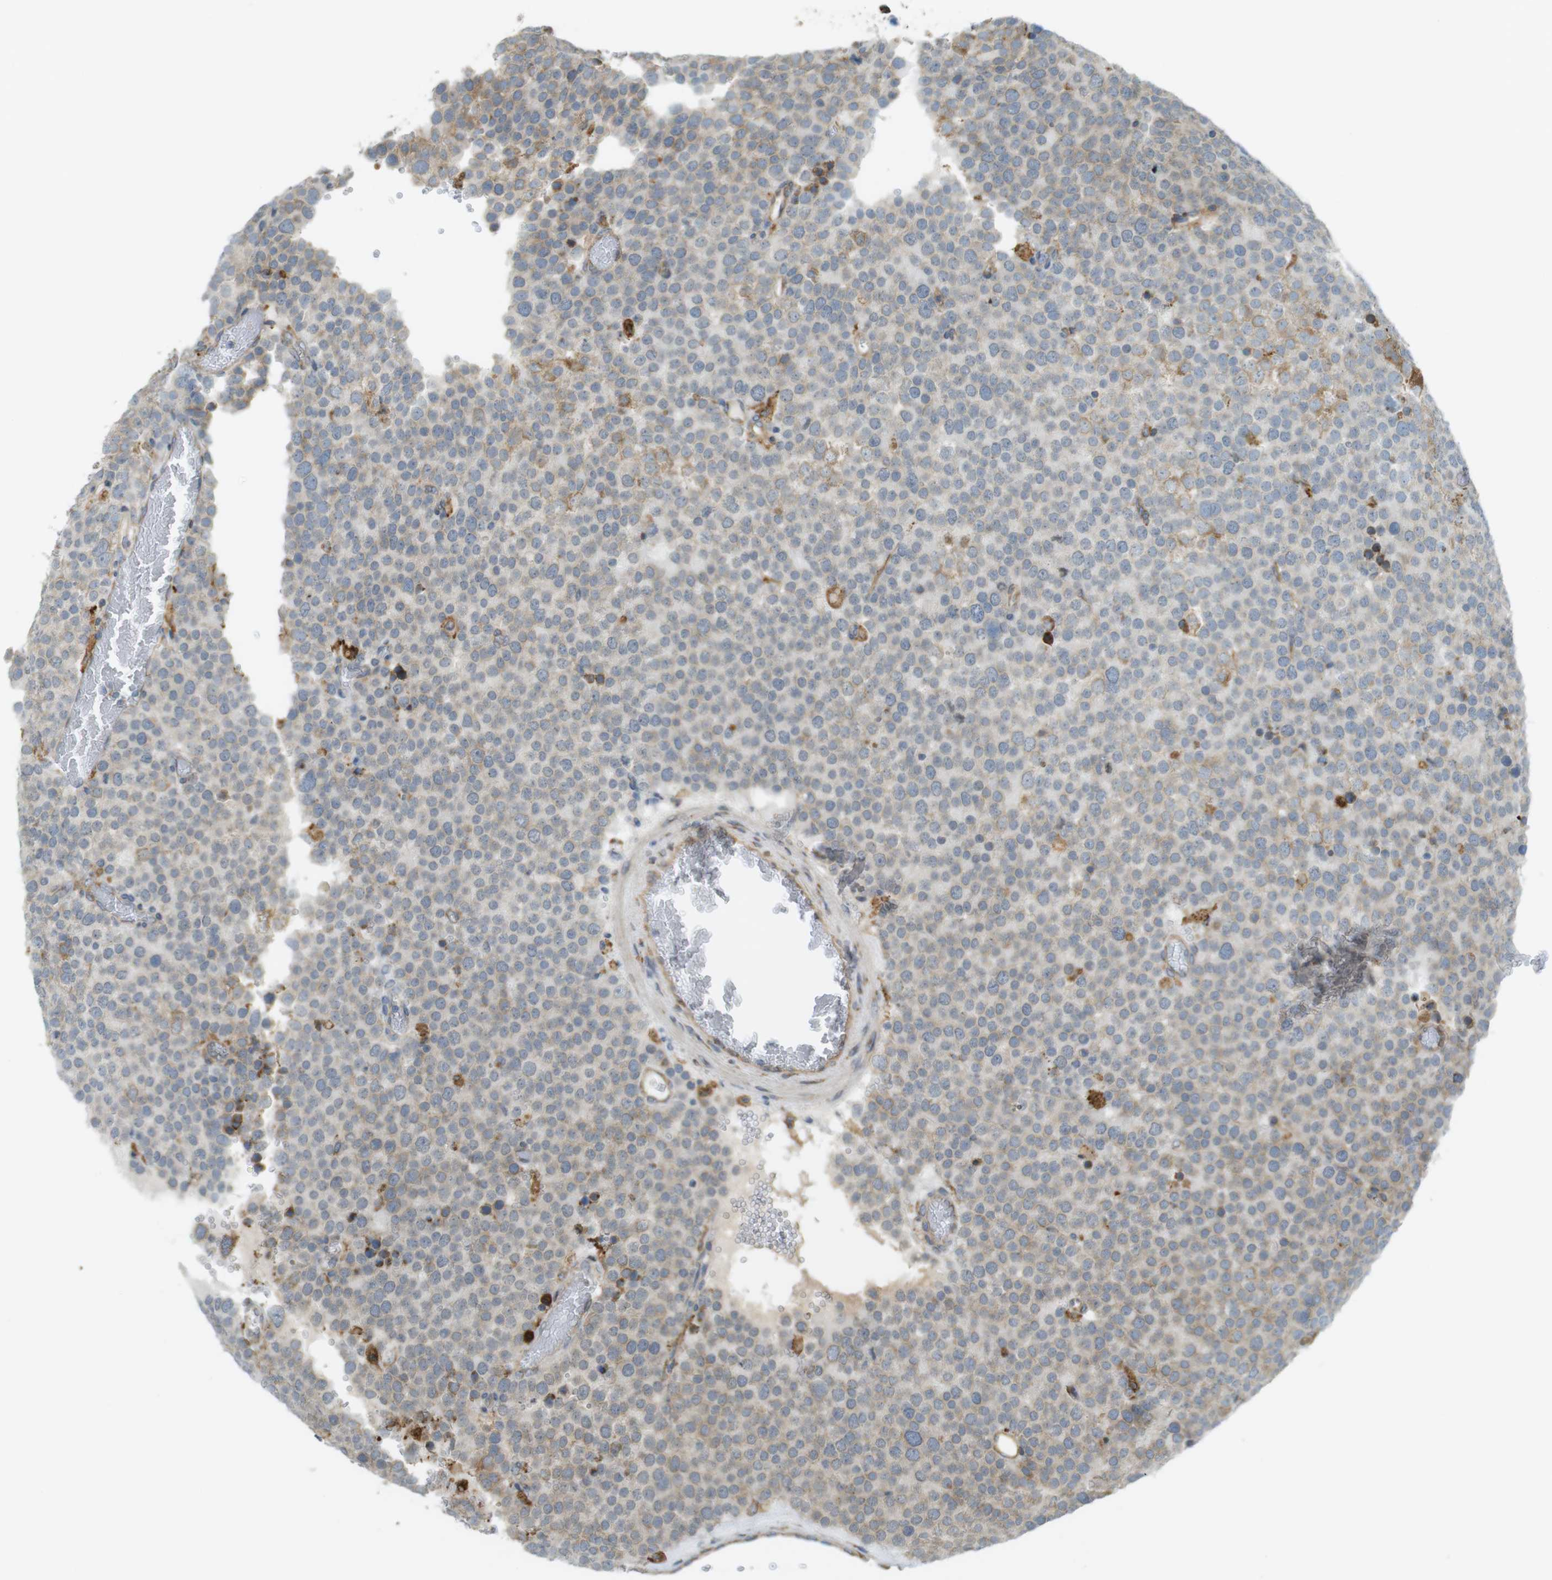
{"staining": {"intensity": "moderate", "quantity": "<25%", "location": "cytoplasmic/membranous"}, "tissue": "testis cancer", "cell_type": "Tumor cells", "image_type": "cancer", "snomed": [{"axis": "morphology", "description": "Normal tissue, NOS"}, {"axis": "morphology", "description": "Seminoma, NOS"}, {"axis": "topography", "description": "Testis"}], "caption": "This histopathology image reveals testis cancer (seminoma) stained with IHC to label a protein in brown. The cytoplasmic/membranous of tumor cells show moderate positivity for the protein. Nuclei are counter-stained blue.", "gene": "MBOAT2", "patient": {"sex": "male", "age": 71}}